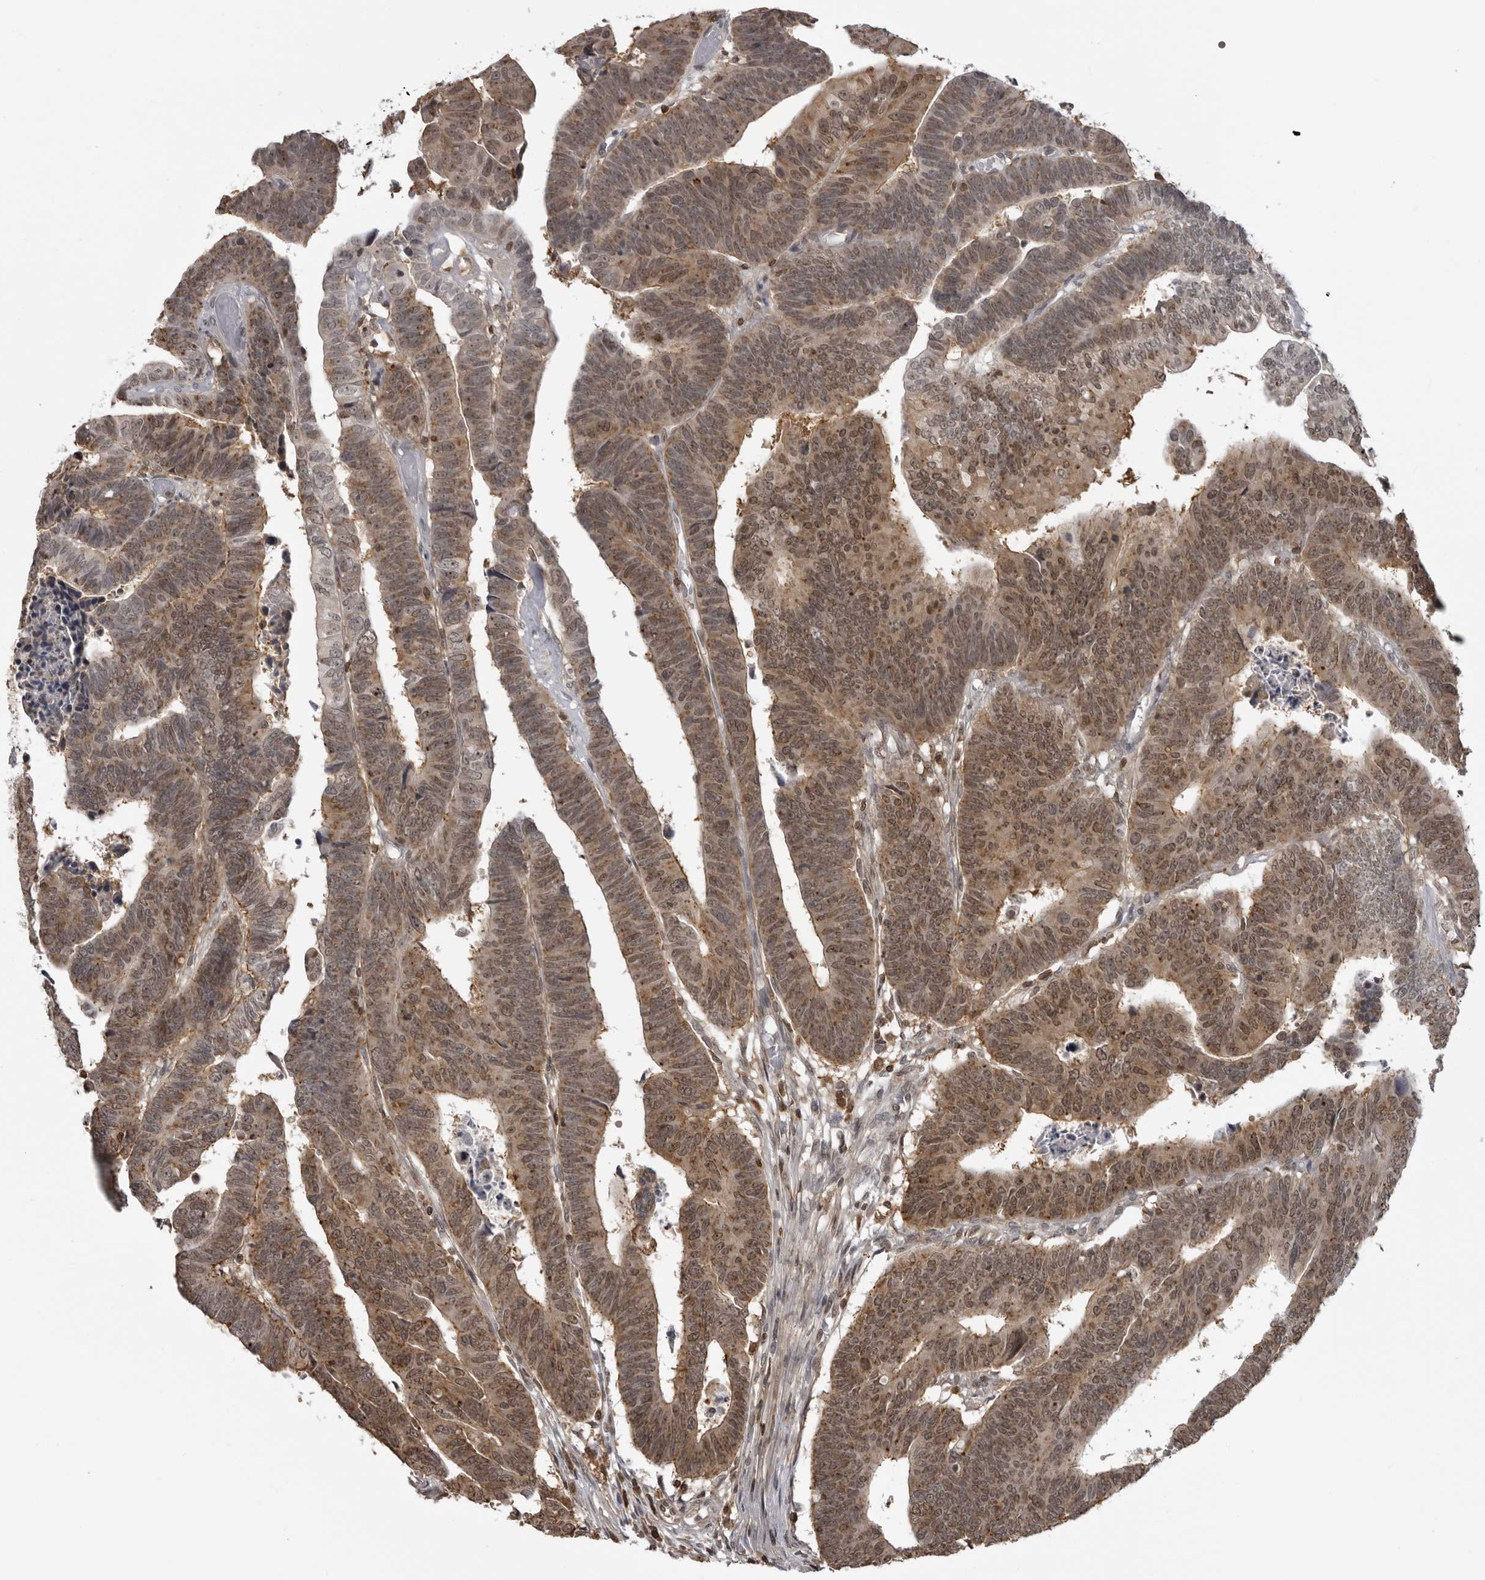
{"staining": {"intensity": "moderate", "quantity": ">75%", "location": "cytoplasmic/membranous,nuclear"}, "tissue": "colorectal cancer", "cell_type": "Tumor cells", "image_type": "cancer", "snomed": [{"axis": "morphology", "description": "Adenocarcinoma, NOS"}, {"axis": "topography", "description": "Rectum"}], "caption": "This histopathology image demonstrates colorectal adenocarcinoma stained with immunohistochemistry (IHC) to label a protein in brown. The cytoplasmic/membranous and nuclear of tumor cells show moderate positivity for the protein. Nuclei are counter-stained blue.", "gene": "PDCL3", "patient": {"sex": "female", "age": 65}}